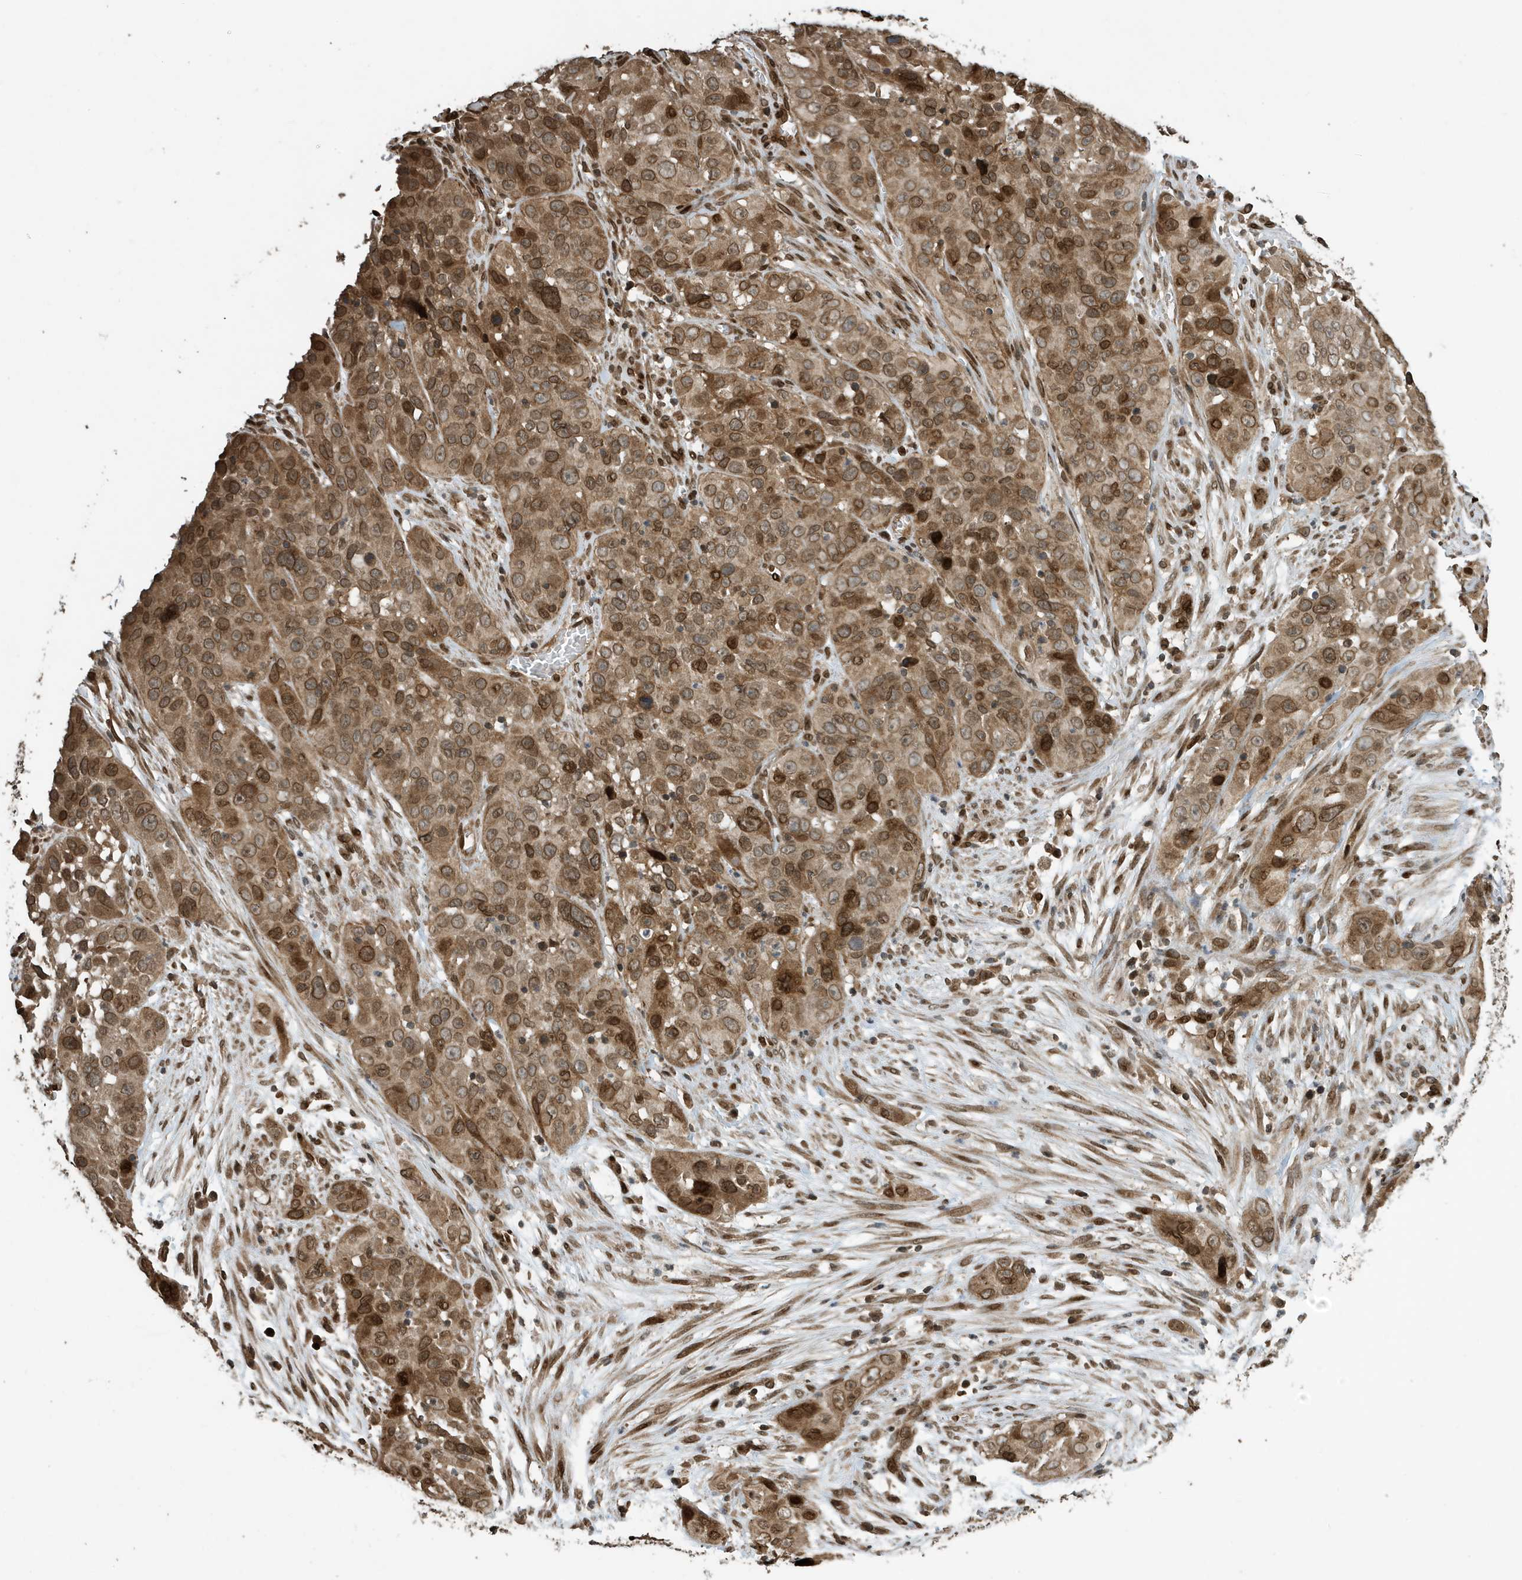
{"staining": {"intensity": "moderate", "quantity": ">75%", "location": "cytoplasmic/membranous,nuclear"}, "tissue": "cervical cancer", "cell_type": "Tumor cells", "image_type": "cancer", "snomed": [{"axis": "morphology", "description": "Squamous cell carcinoma, NOS"}, {"axis": "topography", "description": "Cervix"}], "caption": "Cervical cancer (squamous cell carcinoma) stained for a protein (brown) exhibits moderate cytoplasmic/membranous and nuclear positive staining in approximately >75% of tumor cells.", "gene": "DUSP18", "patient": {"sex": "female", "age": 32}}